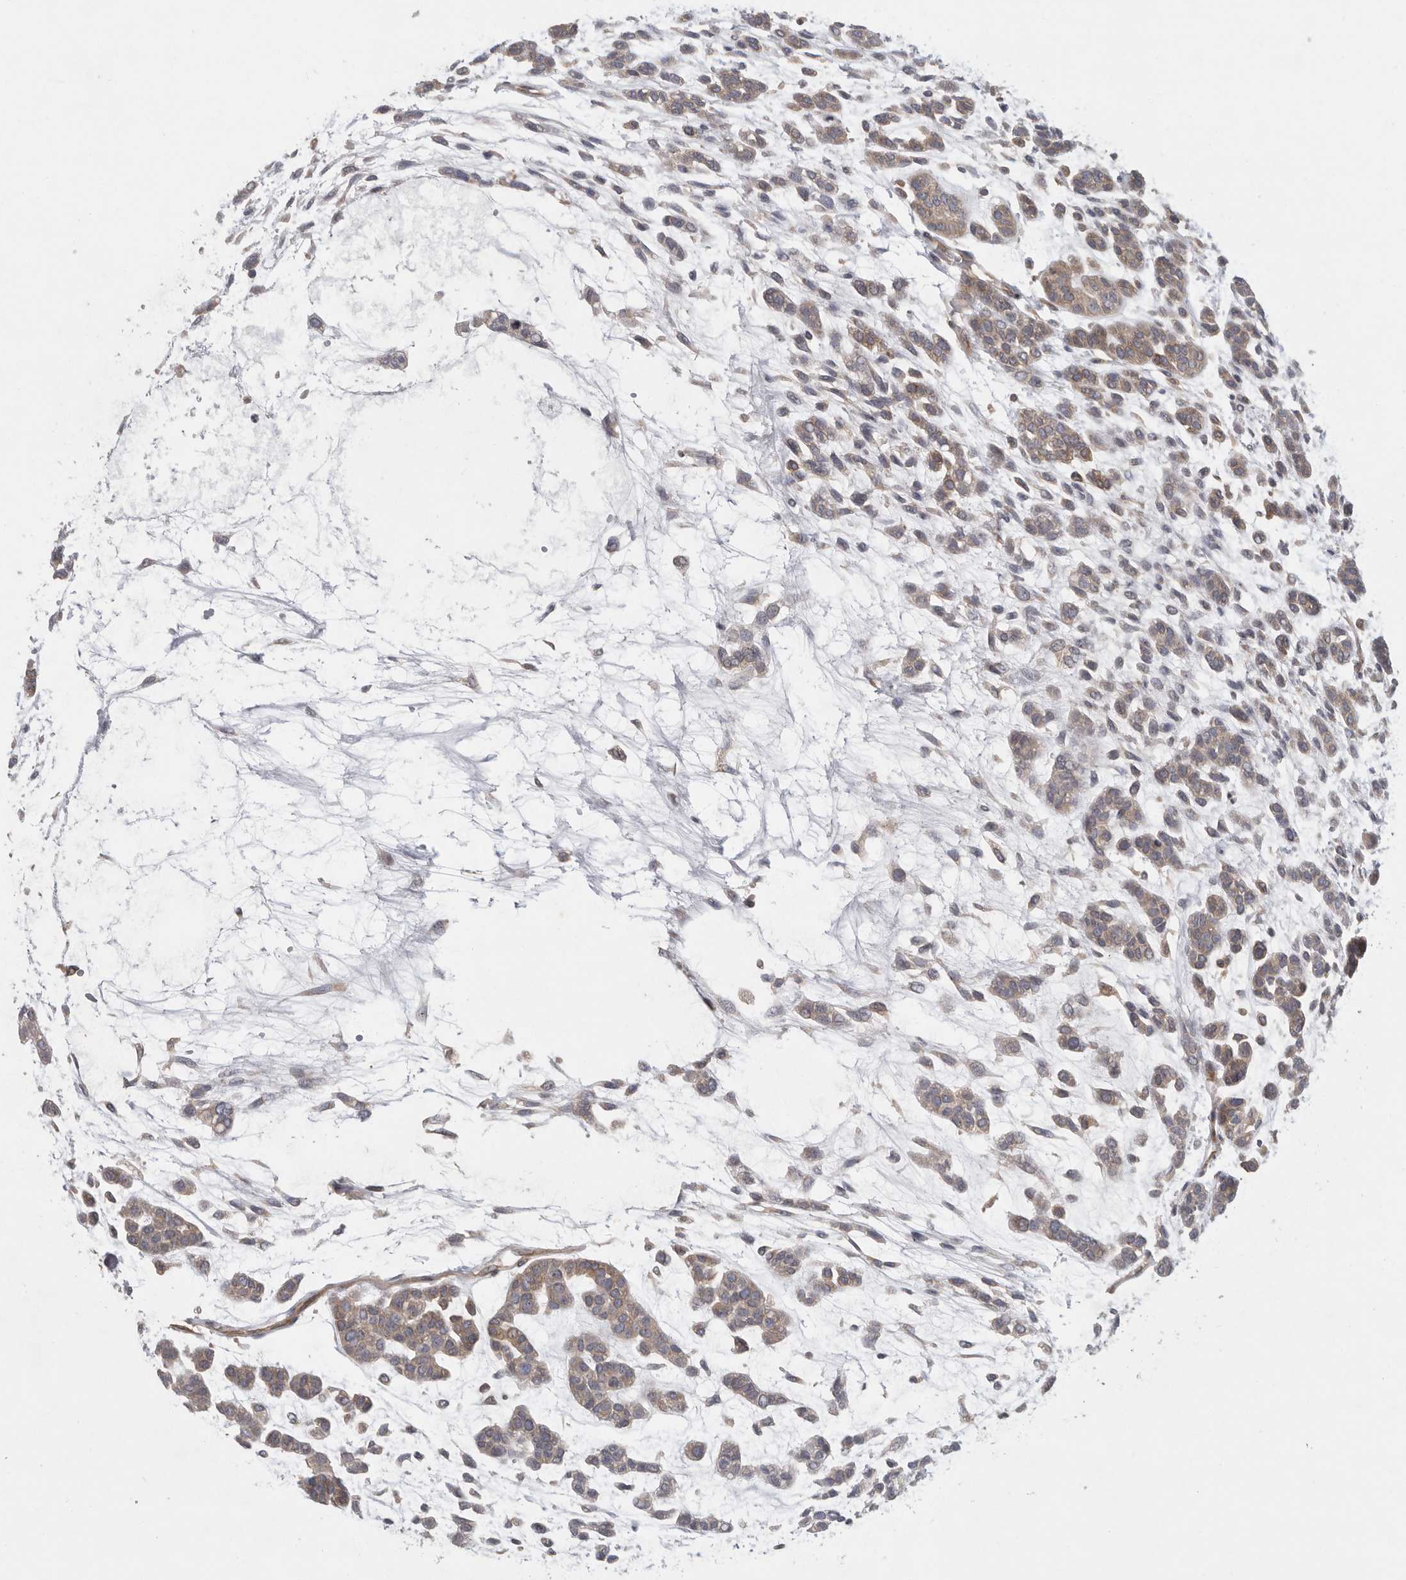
{"staining": {"intensity": "weak", "quantity": ">75%", "location": "cytoplasmic/membranous"}, "tissue": "head and neck cancer", "cell_type": "Tumor cells", "image_type": "cancer", "snomed": [{"axis": "morphology", "description": "Adenocarcinoma, NOS"}, {"axis": "morphology", "description": "Adenoma, NOS"}, {"axis": "topography", "description": "Head-Neck"}], "caption": "High-magnification brightfield microscopy of adenocarcinoma (head and neck) stained with DAB (3,3'-diaminobenzidine) (brown) and counterstained with hematoxylin (blue). tumor cells exhibit weak cytoplasmic/membranous staining is present in about>75% of cells. (IHC, brightfield microscopy, high magnification).", "gene": "BCAP29", "patient": {"sex": "female", "age": 55}}